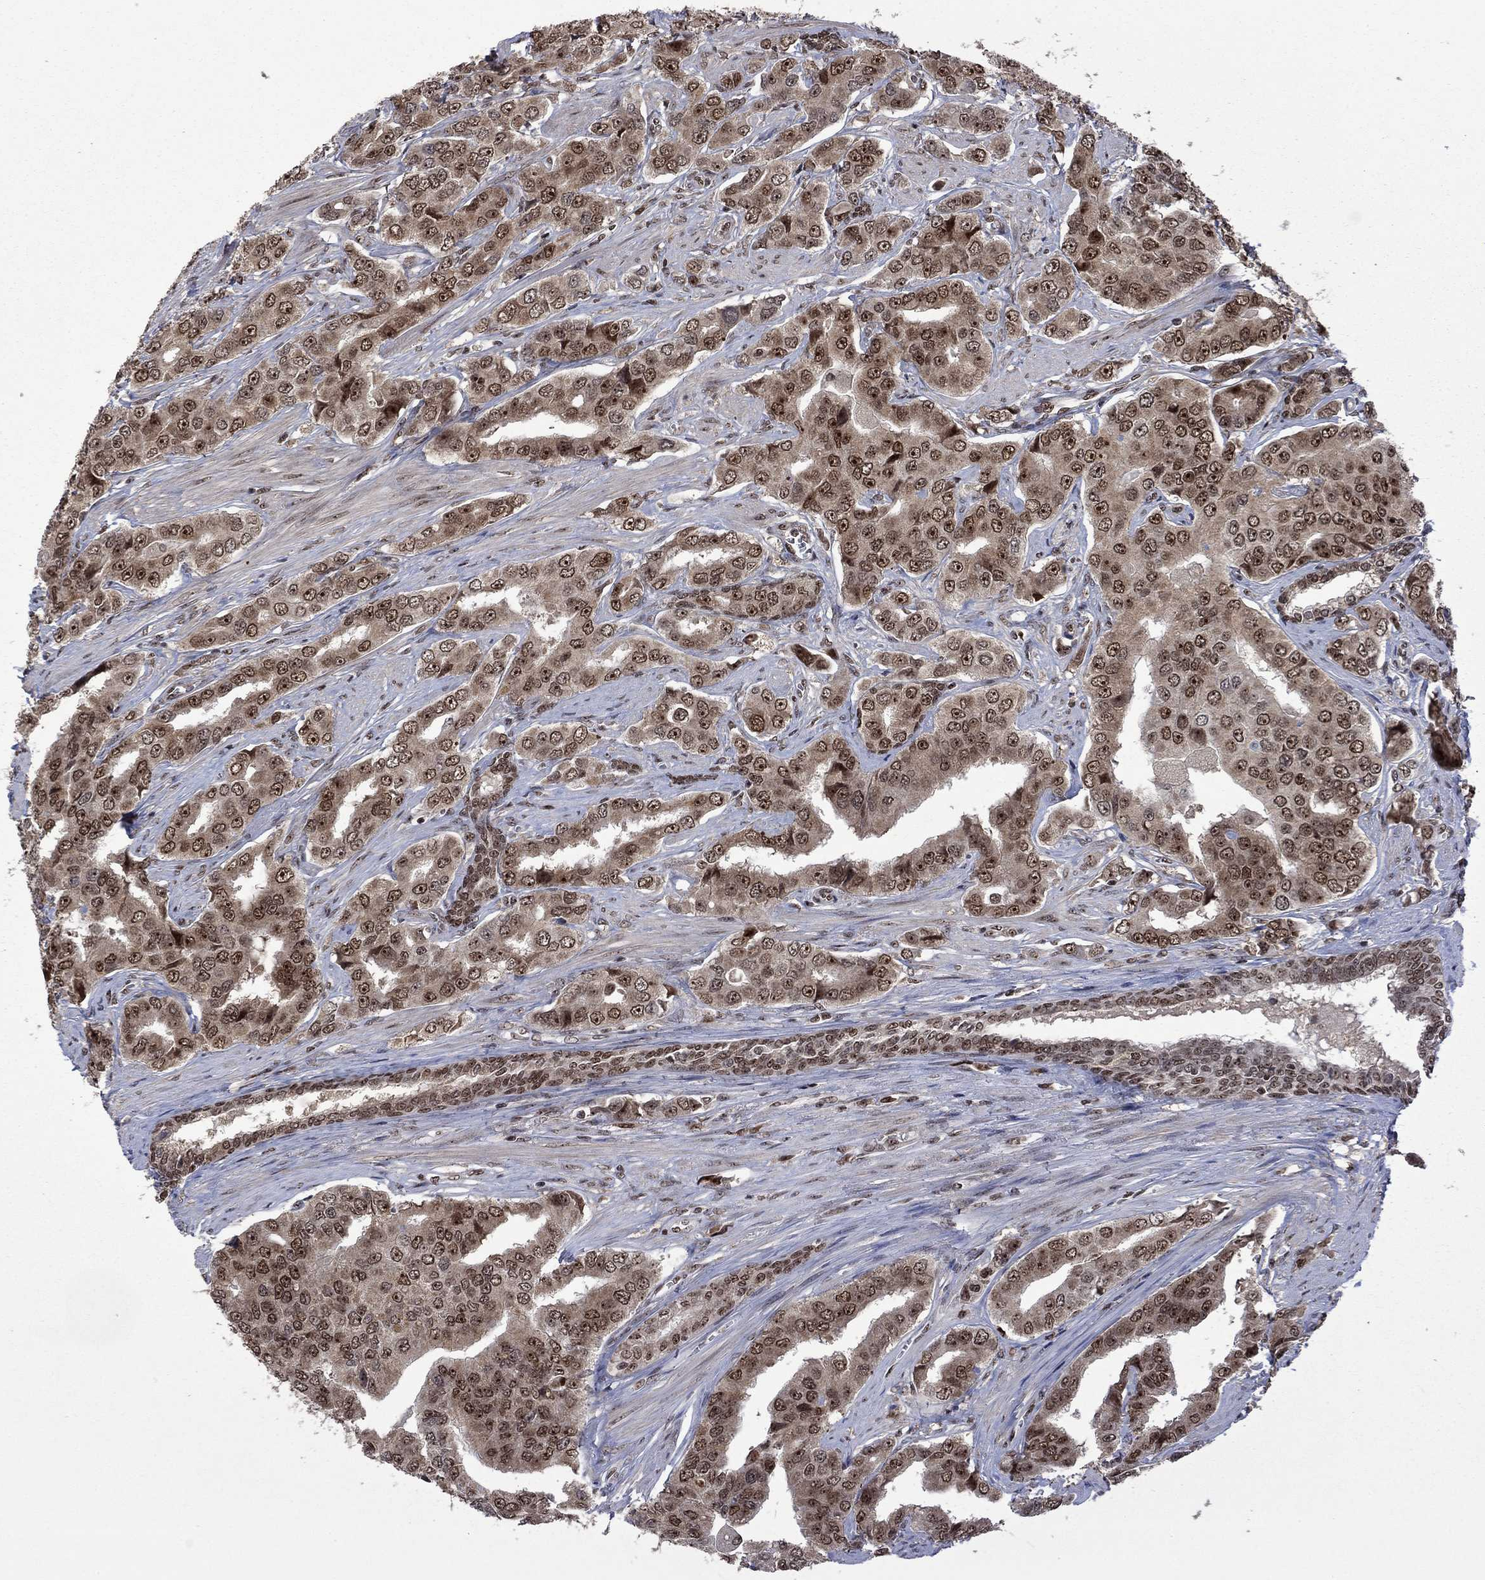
{"staining": {"intensity": "moderate", "quantity": "25%-75%", "location": "cytoplasmic/membranous,nuclear"}, "tissue": "prostate cancer", "cell_type": "Tumor cells", "image_type": "cancer", "snomed": [{"axis": "morphology", "description": "Adenocarcinoma, NOS"}, {"axis": "topography", "description": "Prostate and seminal vesicle, NOS"}, {"axis": "topography", "description": "Prostate"}], "caption": "Protein expression analysis of human prostate cancer (adenocarcinoma) reveals moderate cytoplasmic/membranous and nuclear expression in approximately 25%-75% of tumor cells.", "gene": "FBL", "patient": {"sex": "male", "age": 69}}